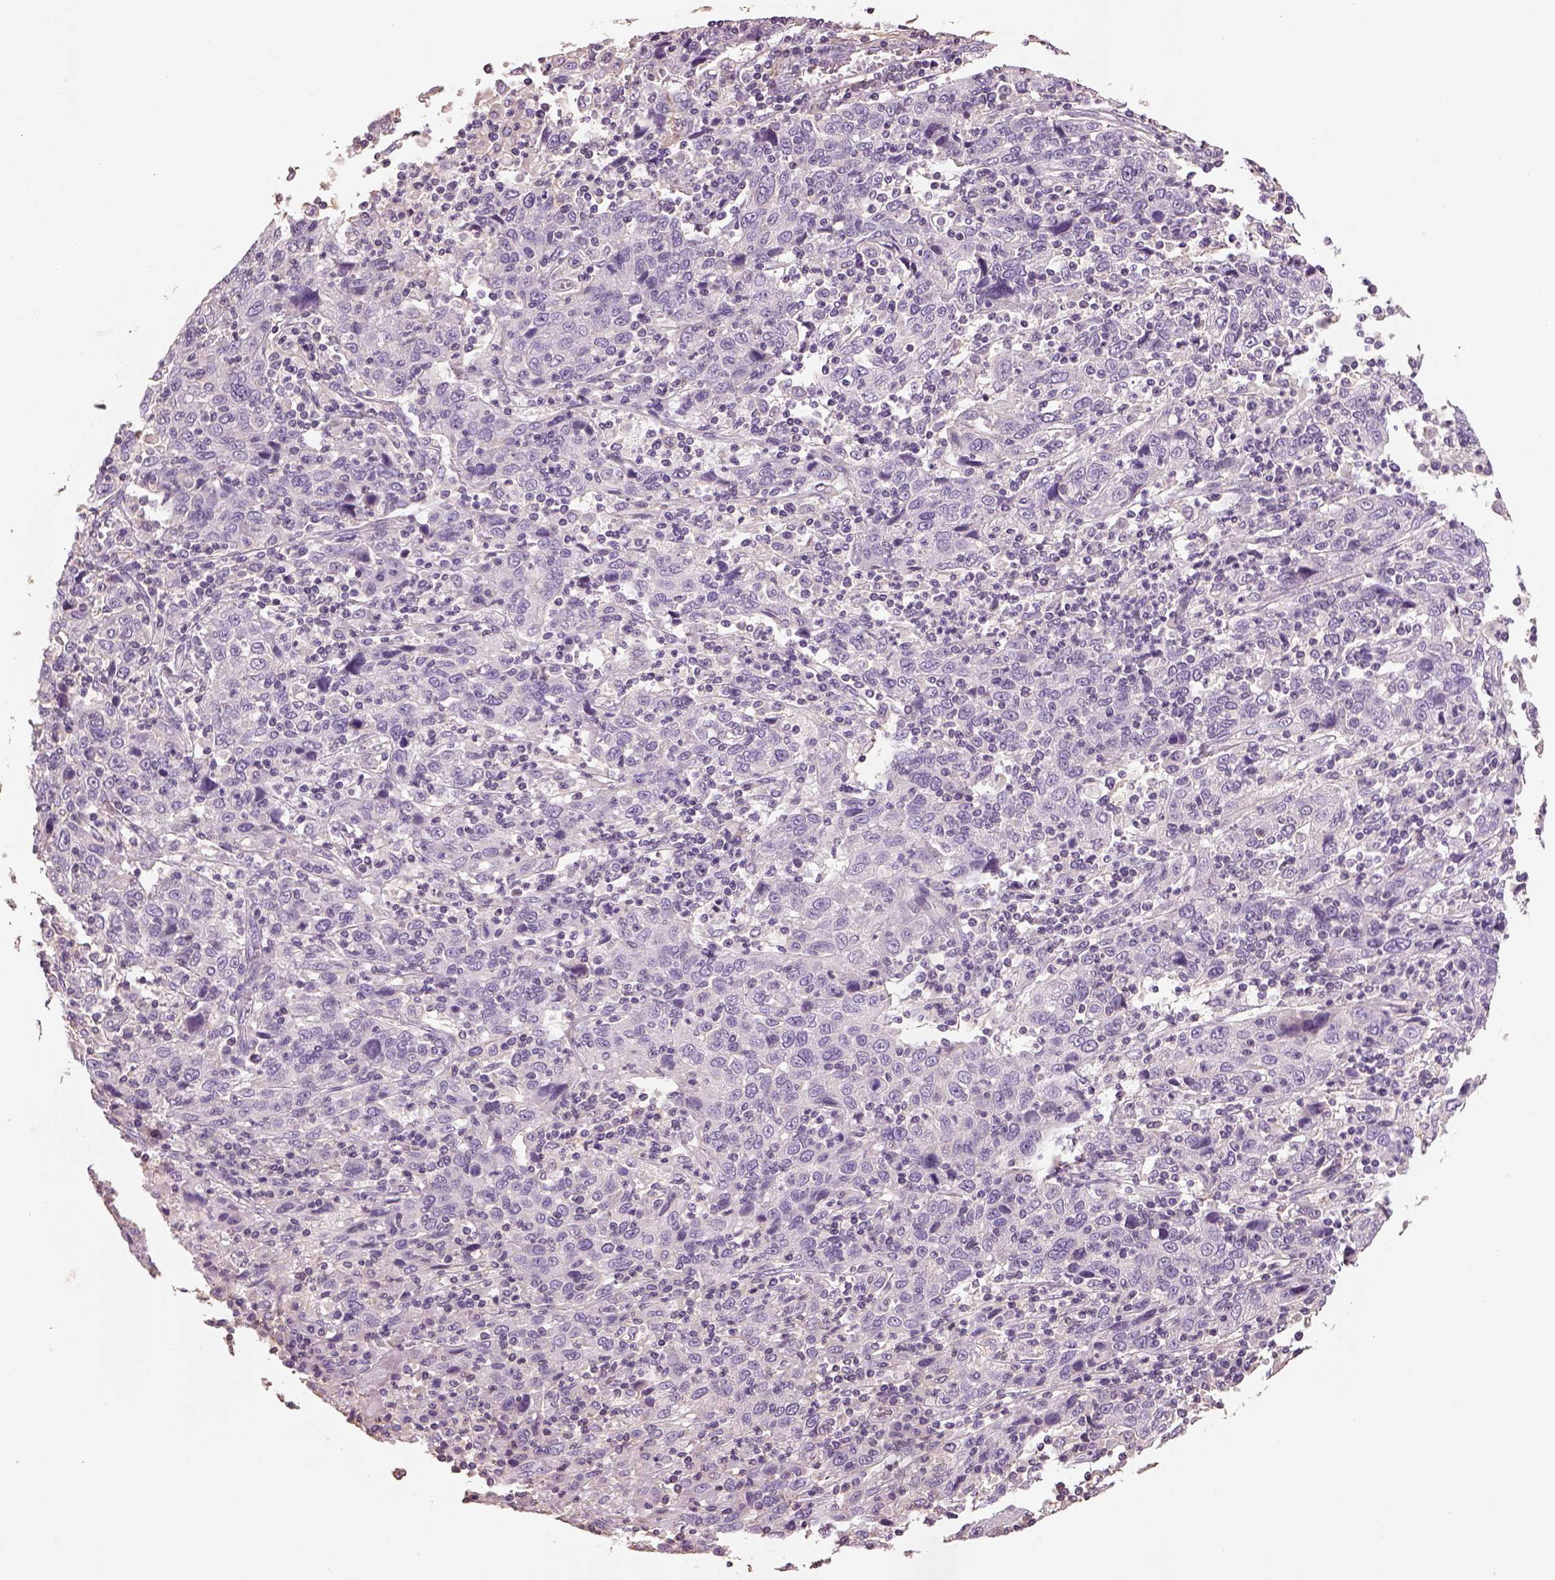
{"staining": {"intensity": "negative", "quantity": "none", "location": "none"}, "tissue": "cervical cancer", "cell_type": "Tumor cells", "image_type": "cancer", "snomed": [{"axis": "morphology", "description": "Squamous cell carcinoma, NOS"}, {"axis": "topography", "description": "Cervix"}], "caption": "Immunohistochemical staining of cervical squamous cell carcinoma exhibits no significant staining in tumor cells.", "gene": "OTUD6A", "patient": {"sex": "female", "age": 46}}